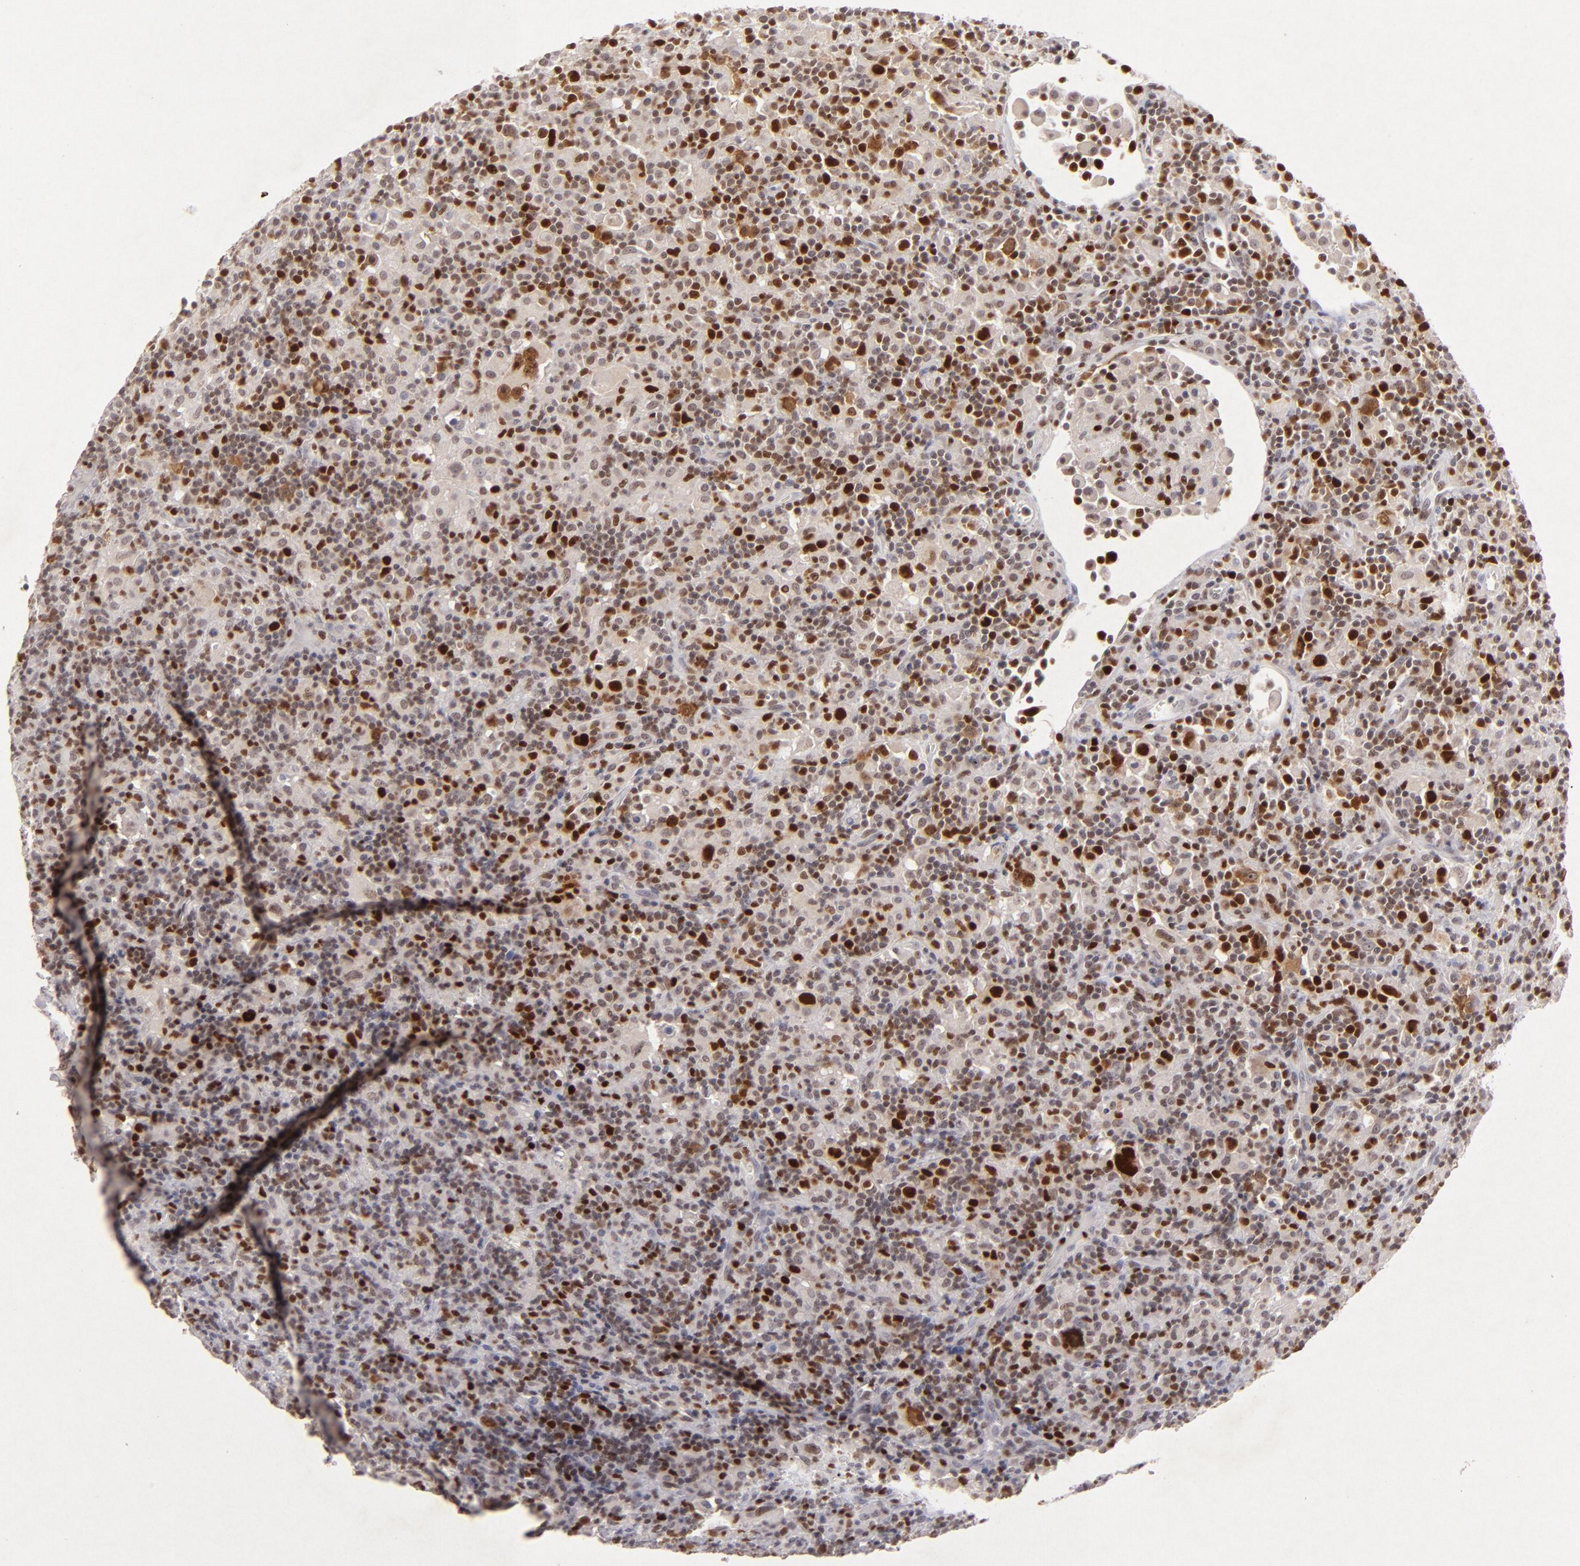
{"staining": {"intensity": "strong", "quantity": "25%-75%", "location": "nuclear"}, "tissue": "lymphoma", "cell_type": "Tumor cells", "image_type": "cancer", "snomed": [{"axis": "morphology", "description": "Hodgkin's disease, NOS"}, {"axis": "topography", "description": "Lymph node"}], "caption": "Protein expression analysis of lymphoma shows strong nuclear positivity in approximately 25%-75% of tumor cells. Using DAB (brown) and hematoxylin (blue) stains, captured at high magnification using brightfield microscopy.", "gene": "FEN1", "patient": {"sex": "male", "age": 46}}